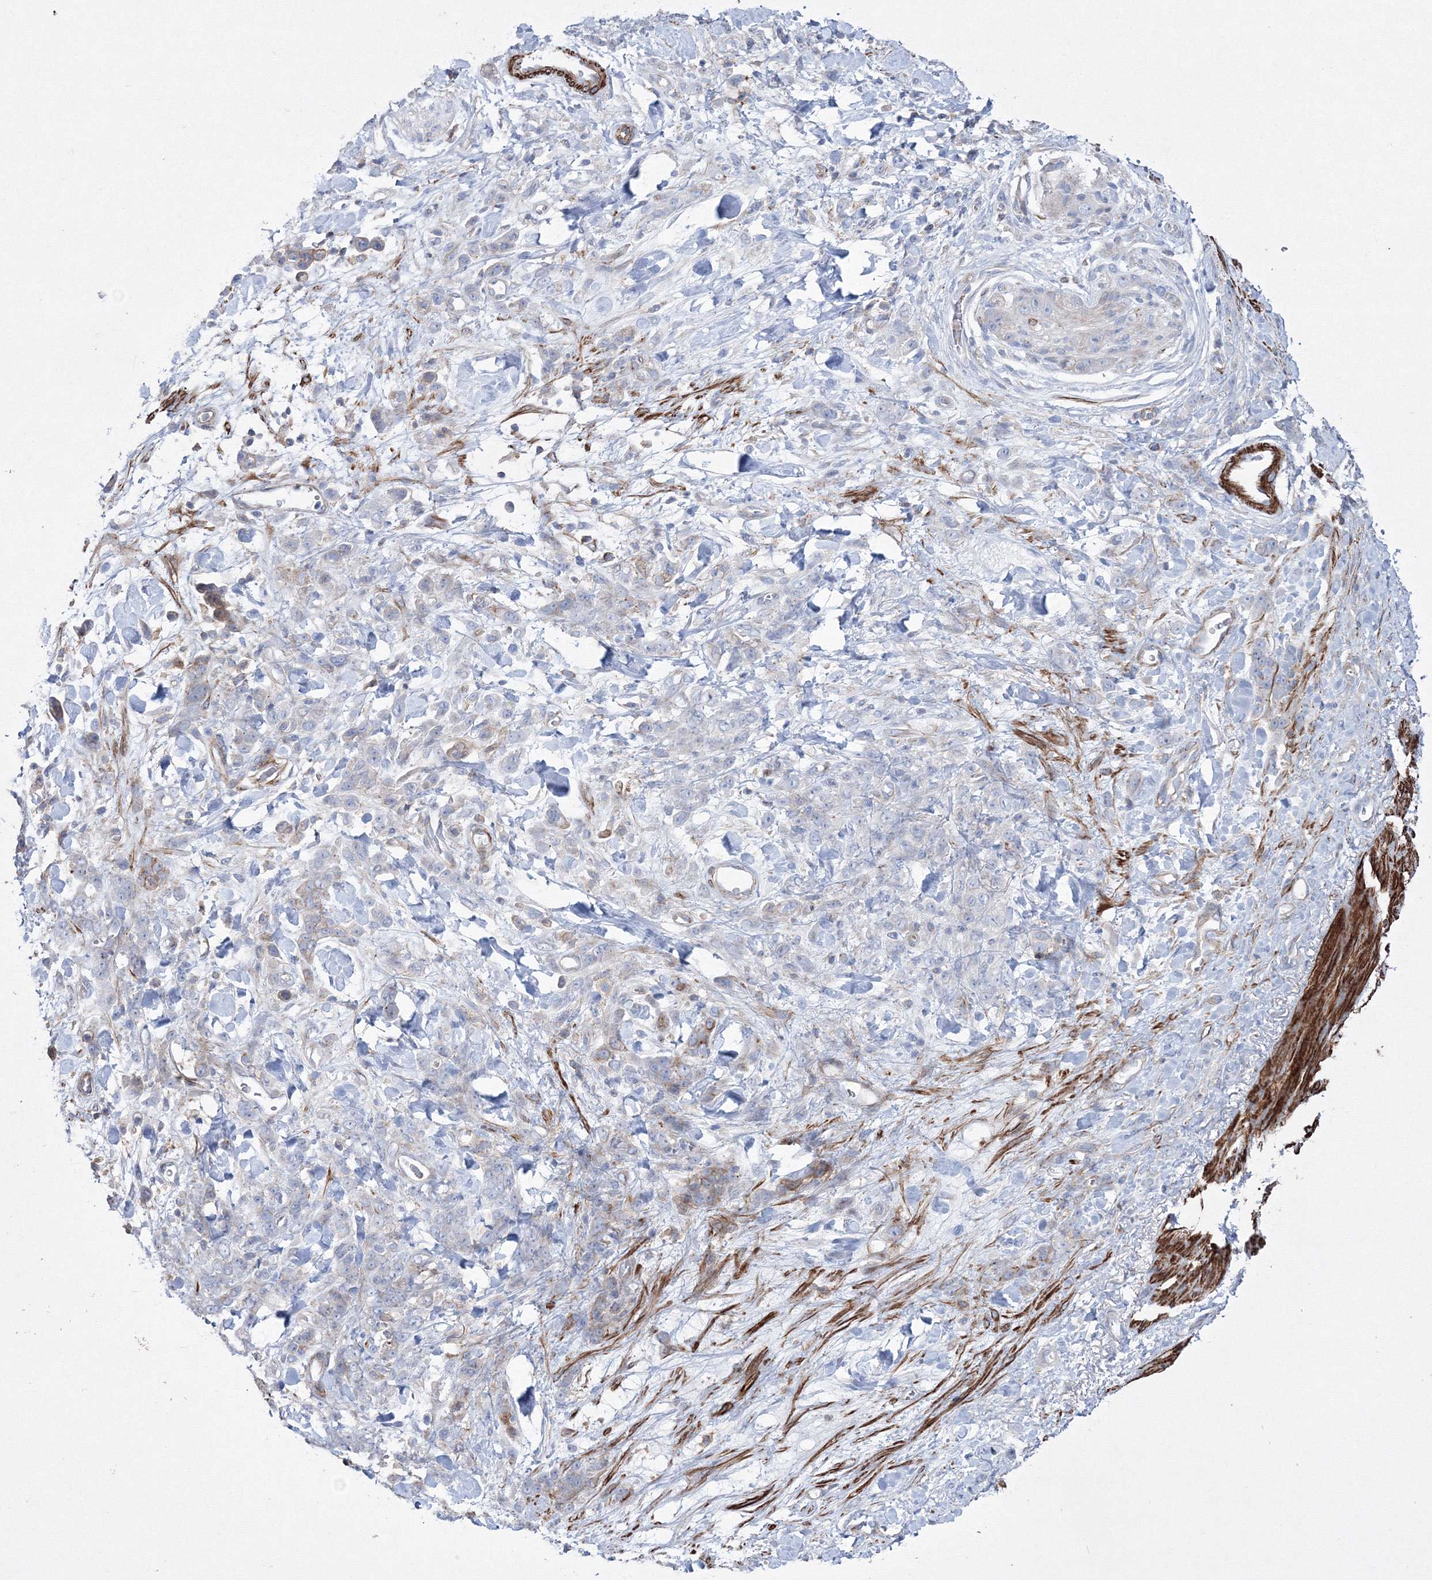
{"staining": {"intensity": "moderate", "quantity": "<25%", "location": "cytoplasmic/membranous"}, "tissue": "stomach cancer", "cell_type": "Tumor cells", "image_type": "cancer", "snomed": [{"axis": "morphology", "description": "Normal tissue, NOS"}, {"axis": "morphology", "description": "Adenocarcinoma, NOS"}, {"axis": "topography", "description": "Stomach"}], "caption": "The image demonstrates immunohistochemical staining of adenocarcinoma (stomach). There is moderate cytoplasmic/membranous positivity is identified in about <25% of tumor cells.", "gene": "GPR82", "patient": {"sex": "male", "age": 82}}